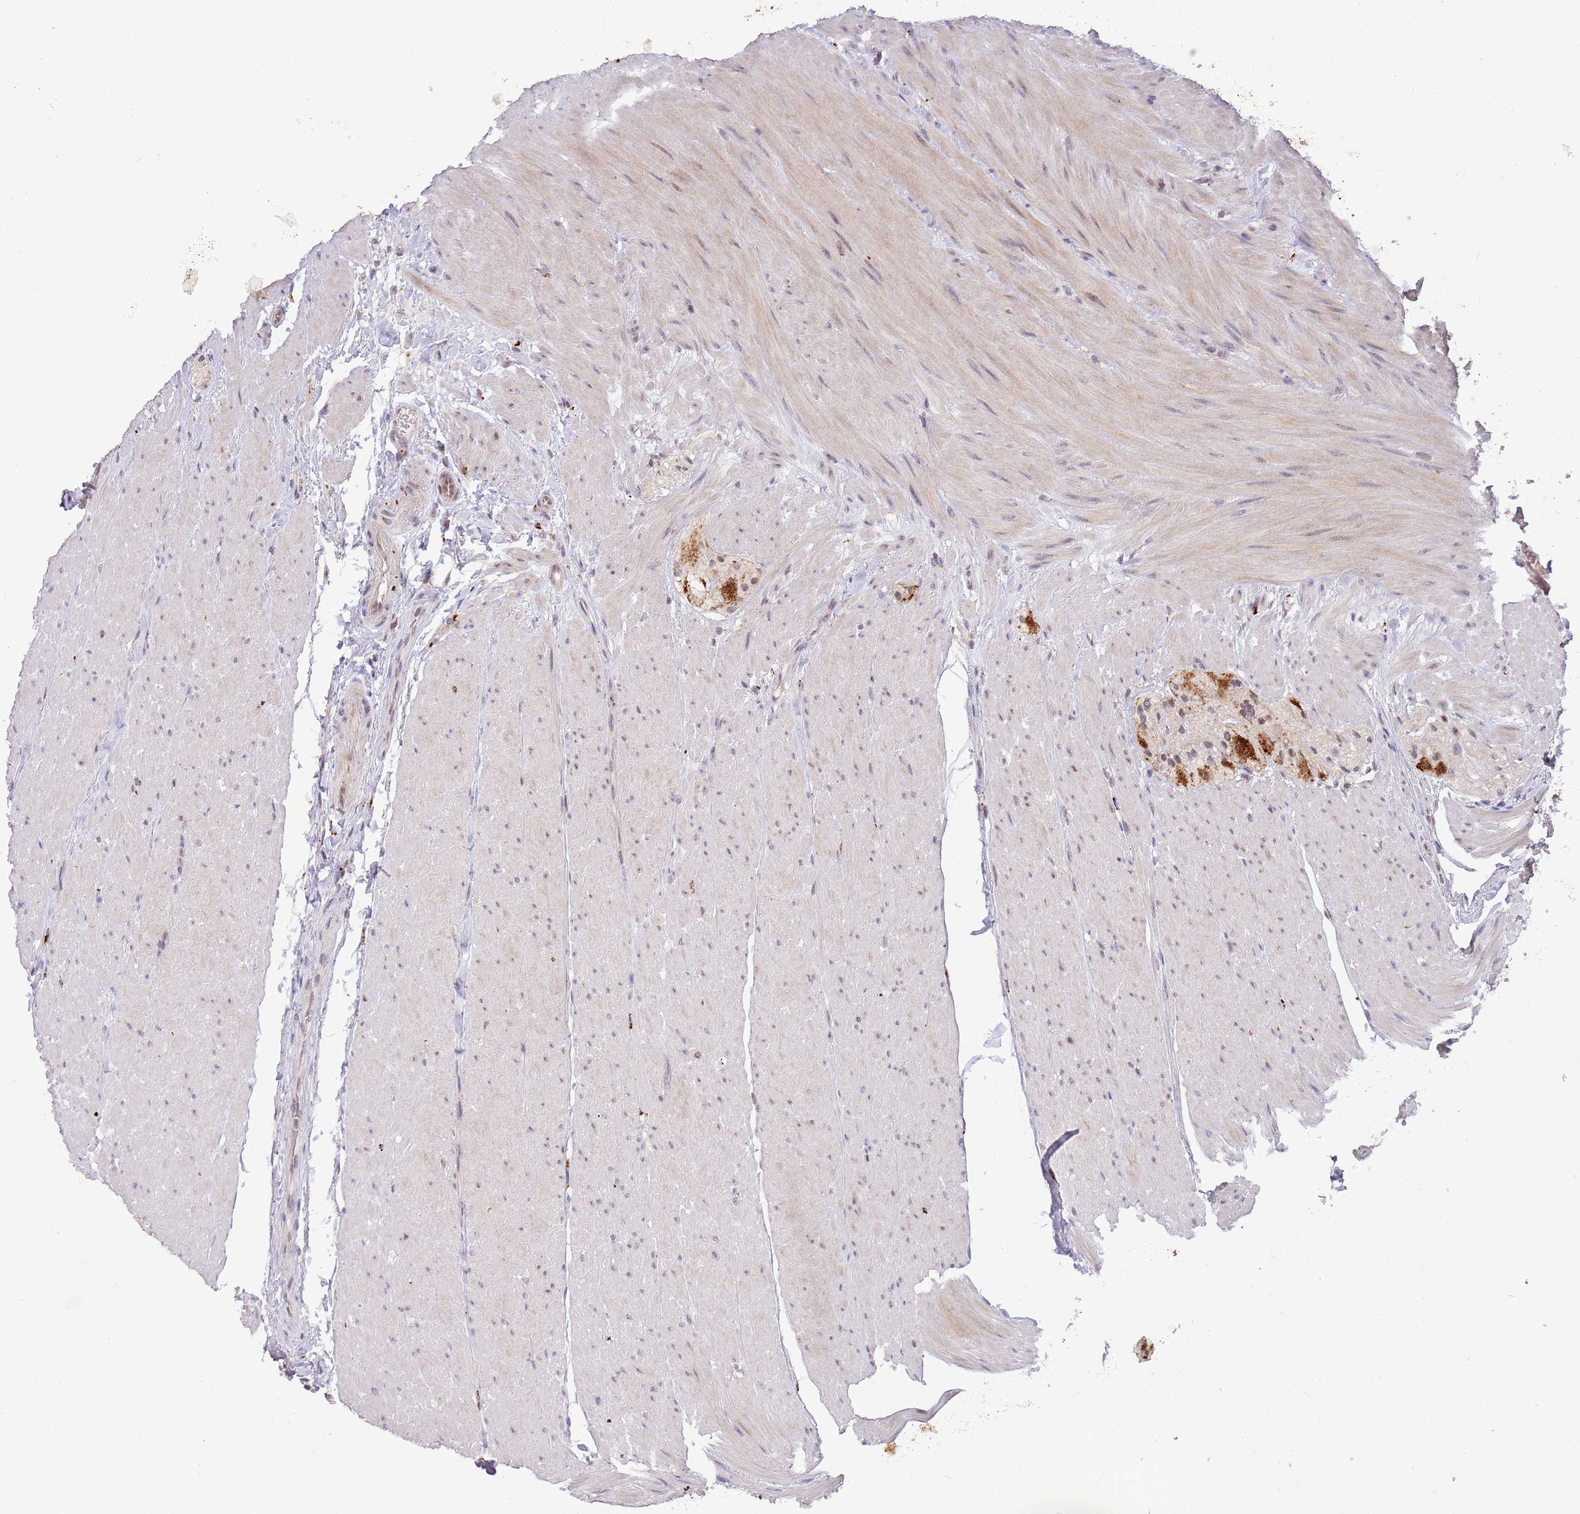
{"staining": {"intensity": "weak", "quantity": "25%-75%", "location": "cytoplasmic/membranous"}, "tissue": "colon", "cell_type": "Endothelial cells", "image_type": "normal", "snomed": [{"axis": "morphology", "description": "Normal tissue, NOS"}, {"axis": "topography", "description": "Colon"}], "caption": "About 25%-75% of endothelial cells in benign human colon demonstrate weak cytoplasmic/membranous protein staining as visualized by brown immunohistochemical staining.", "gene": "TRIM27", "patient": {"sex": "female", "age": 82}}